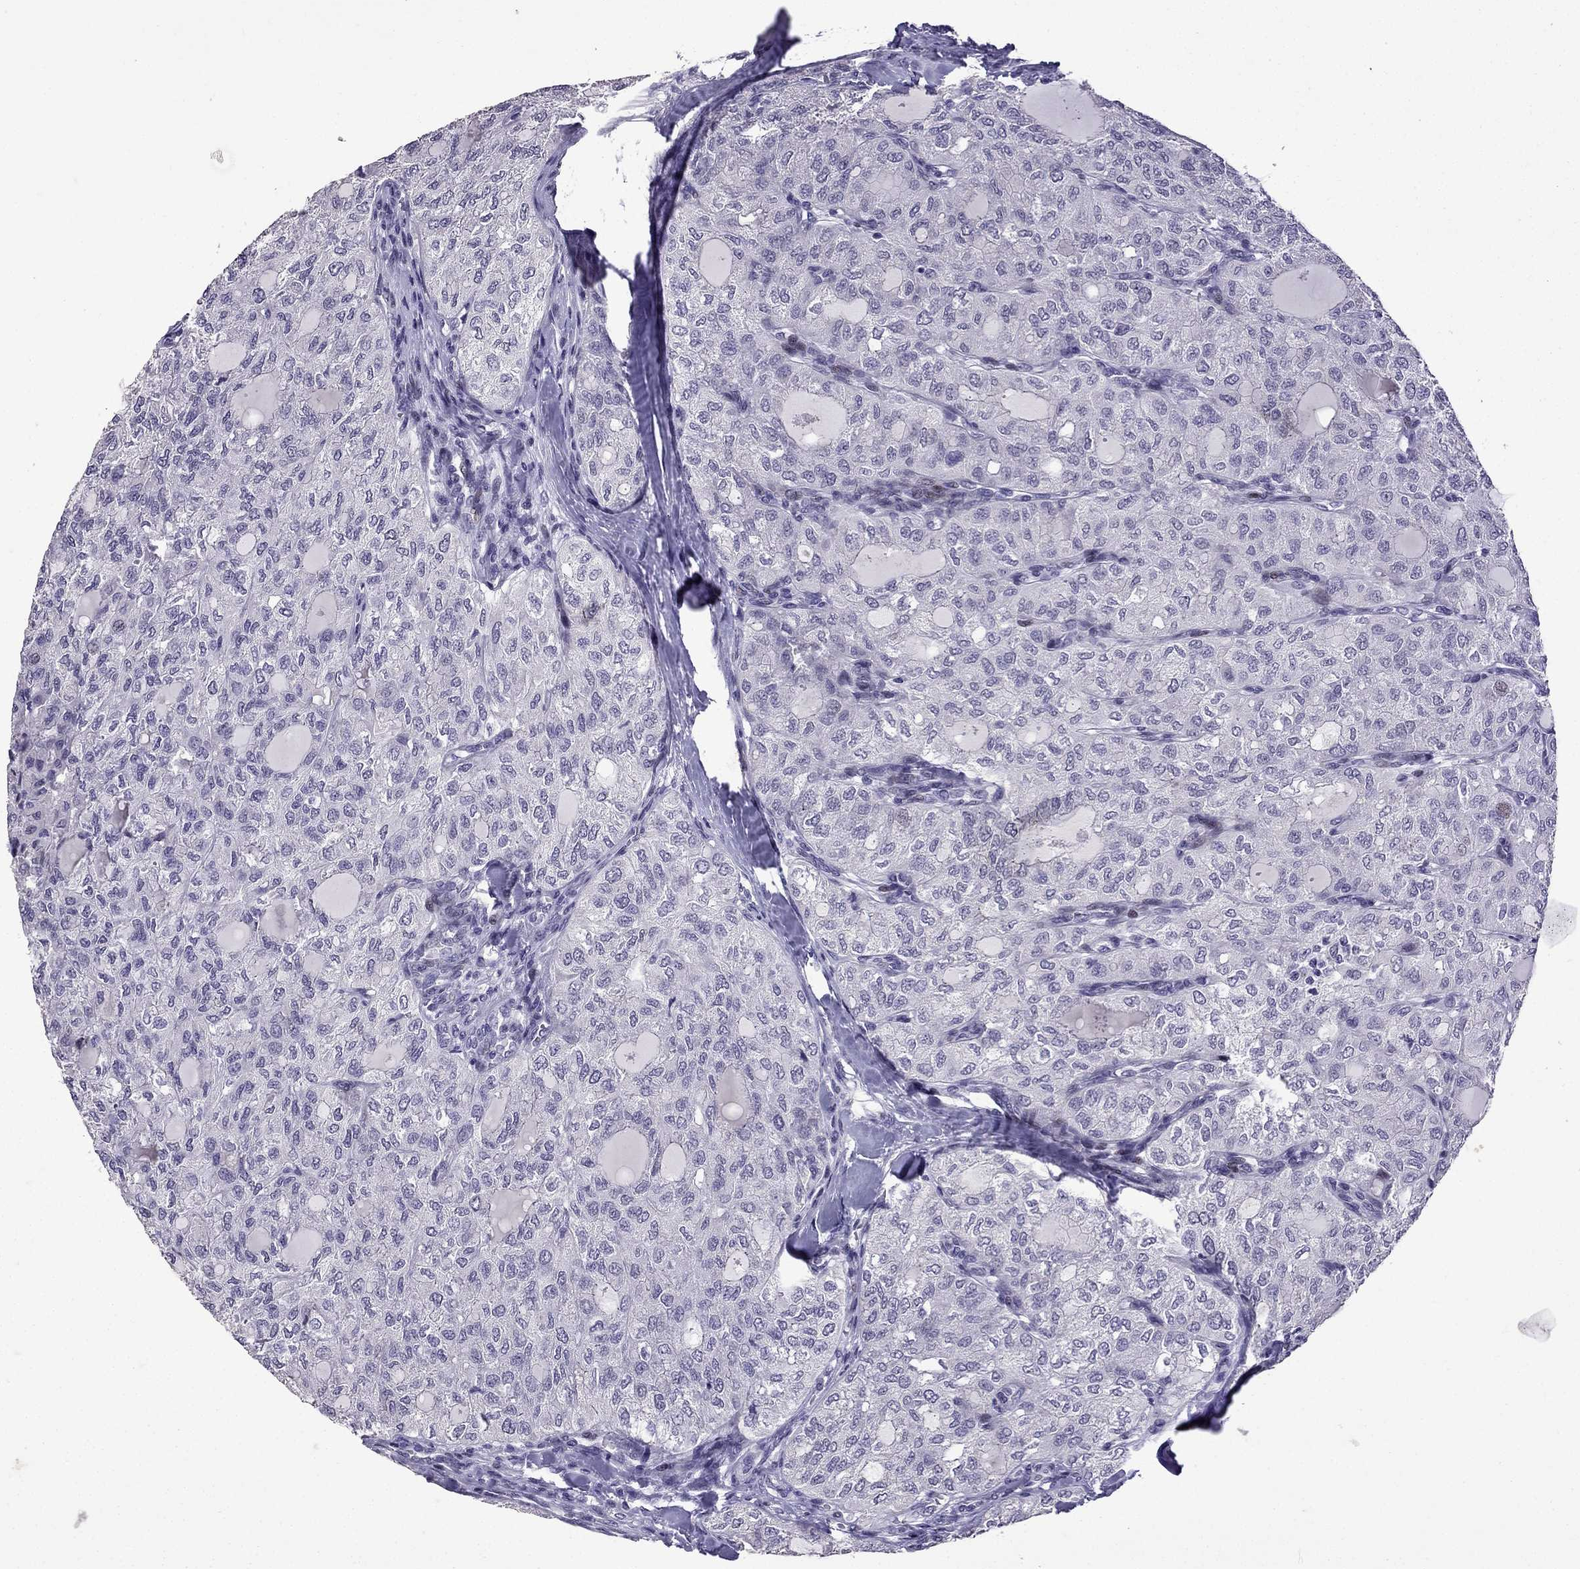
{"staining": {"intensity": "negative", "quantity": "none", "location": "none"}, "tissue": "thyroid cancer", "cell_type": "Tumor cells", "image_type": "cancer", "snomed": [{"axis": "morphology", "description": "Follicular adenoma carcinoma, NOS"}, {"axis": "topography", "description": "Thyroid gland"}], "caption": "IHC histopathology image of thyroid cancer (follicular adenoma carcinoma) stained for a protein (brown), which exhibits no staining in tumor cells.", "gene": "TTN", "patient": {"sex": "male", "age": 75}}